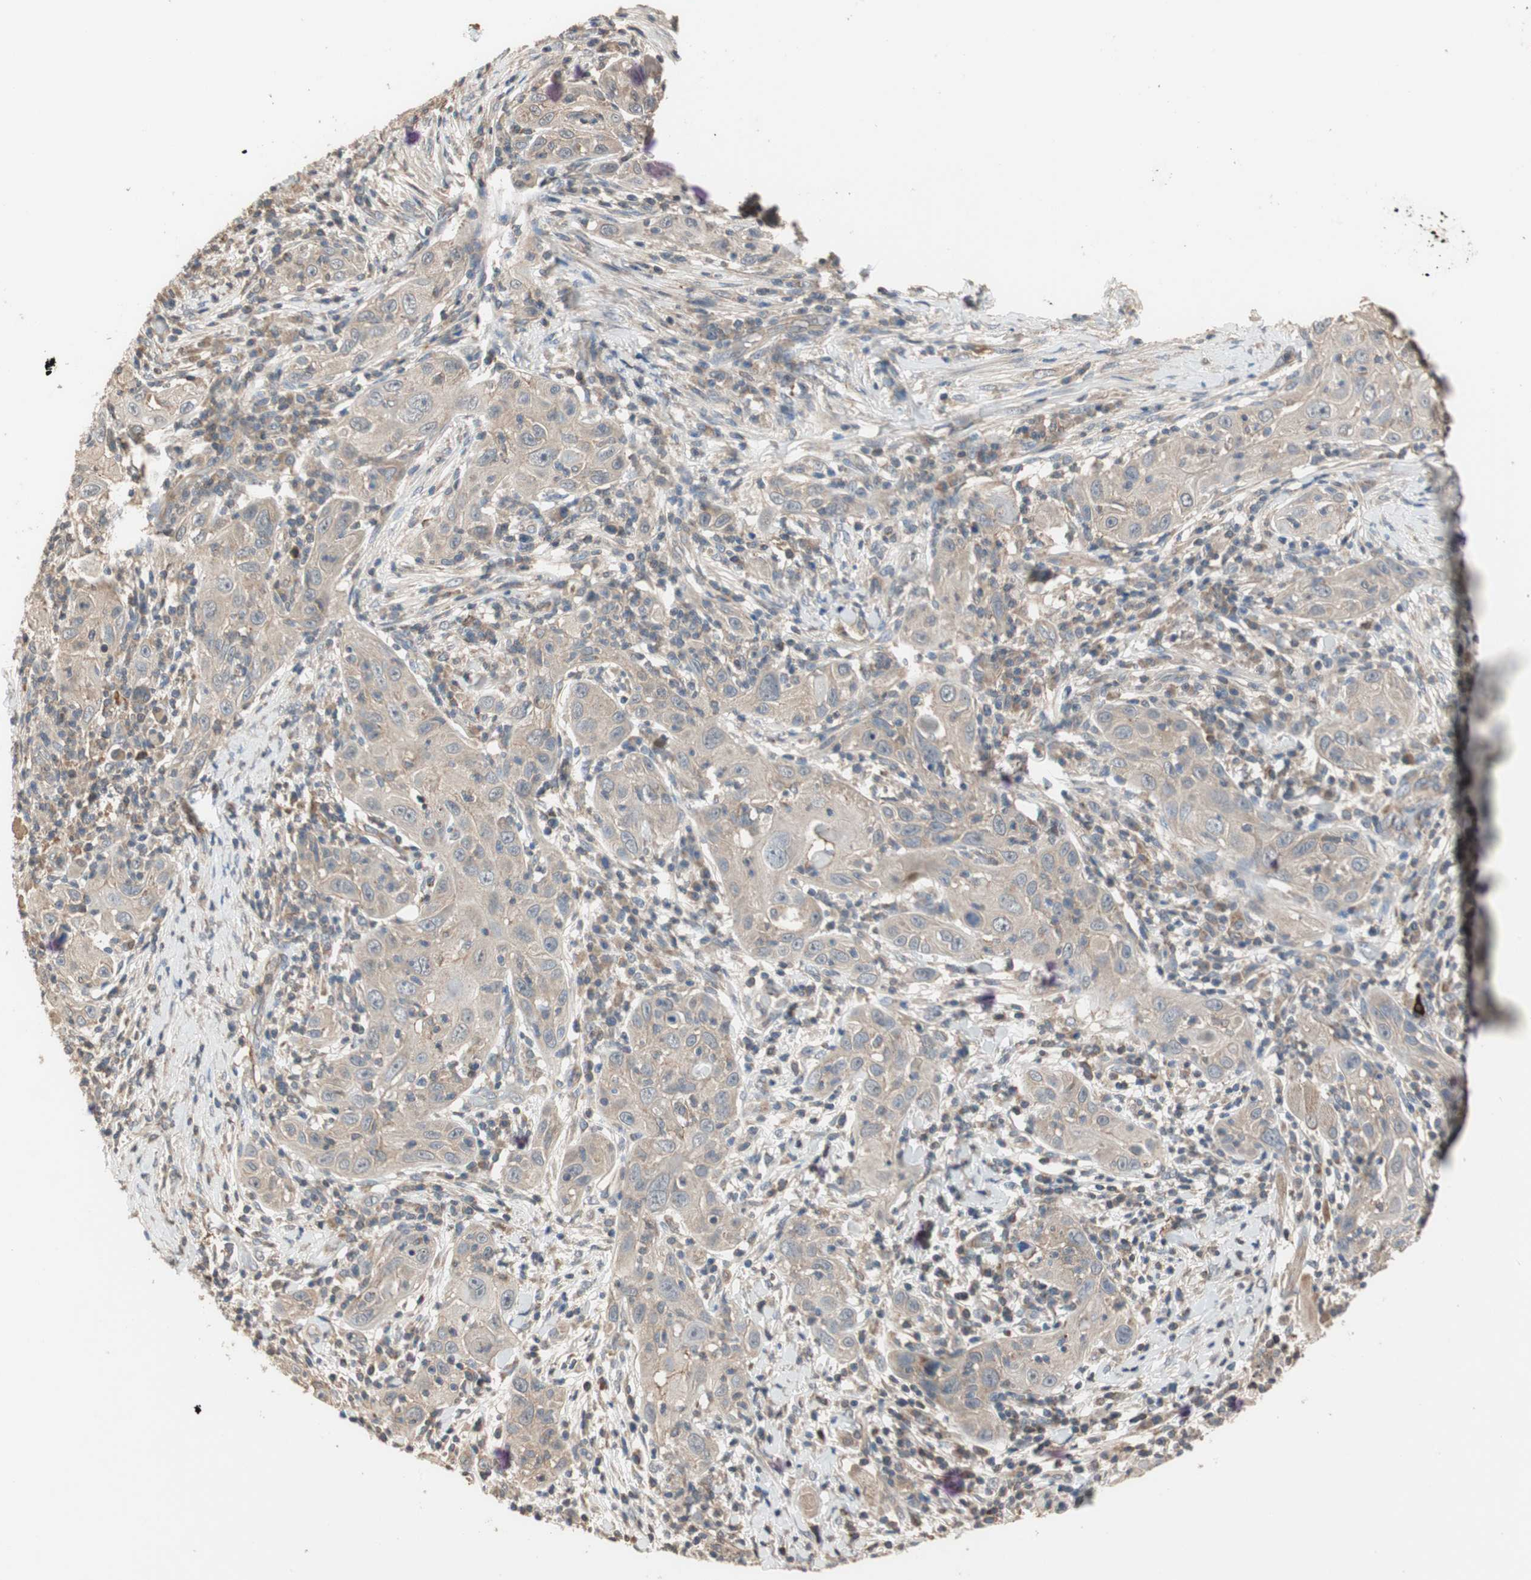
{"staining": {"intensity": "weak", "quantity": ">75%", "location": "cytoplasmic/membranous"}, "tissue": "skin cancer", "cell_type": "Tumor cells", "image_type": "cancer", "snomed": [{"axis": "morphology", "description": "Squamous cell carcinoma, NOS"}, {"axis": "topography", "description": "Skin"}], "caption": "A low amount of weak cytoplasmic/membranous expression is identified in approximately >75% of tumor cells in skin squamous cell carcinoma tissue.", "gene": "MAP4K2", "patient": {"sex": "female", "age": 88}}